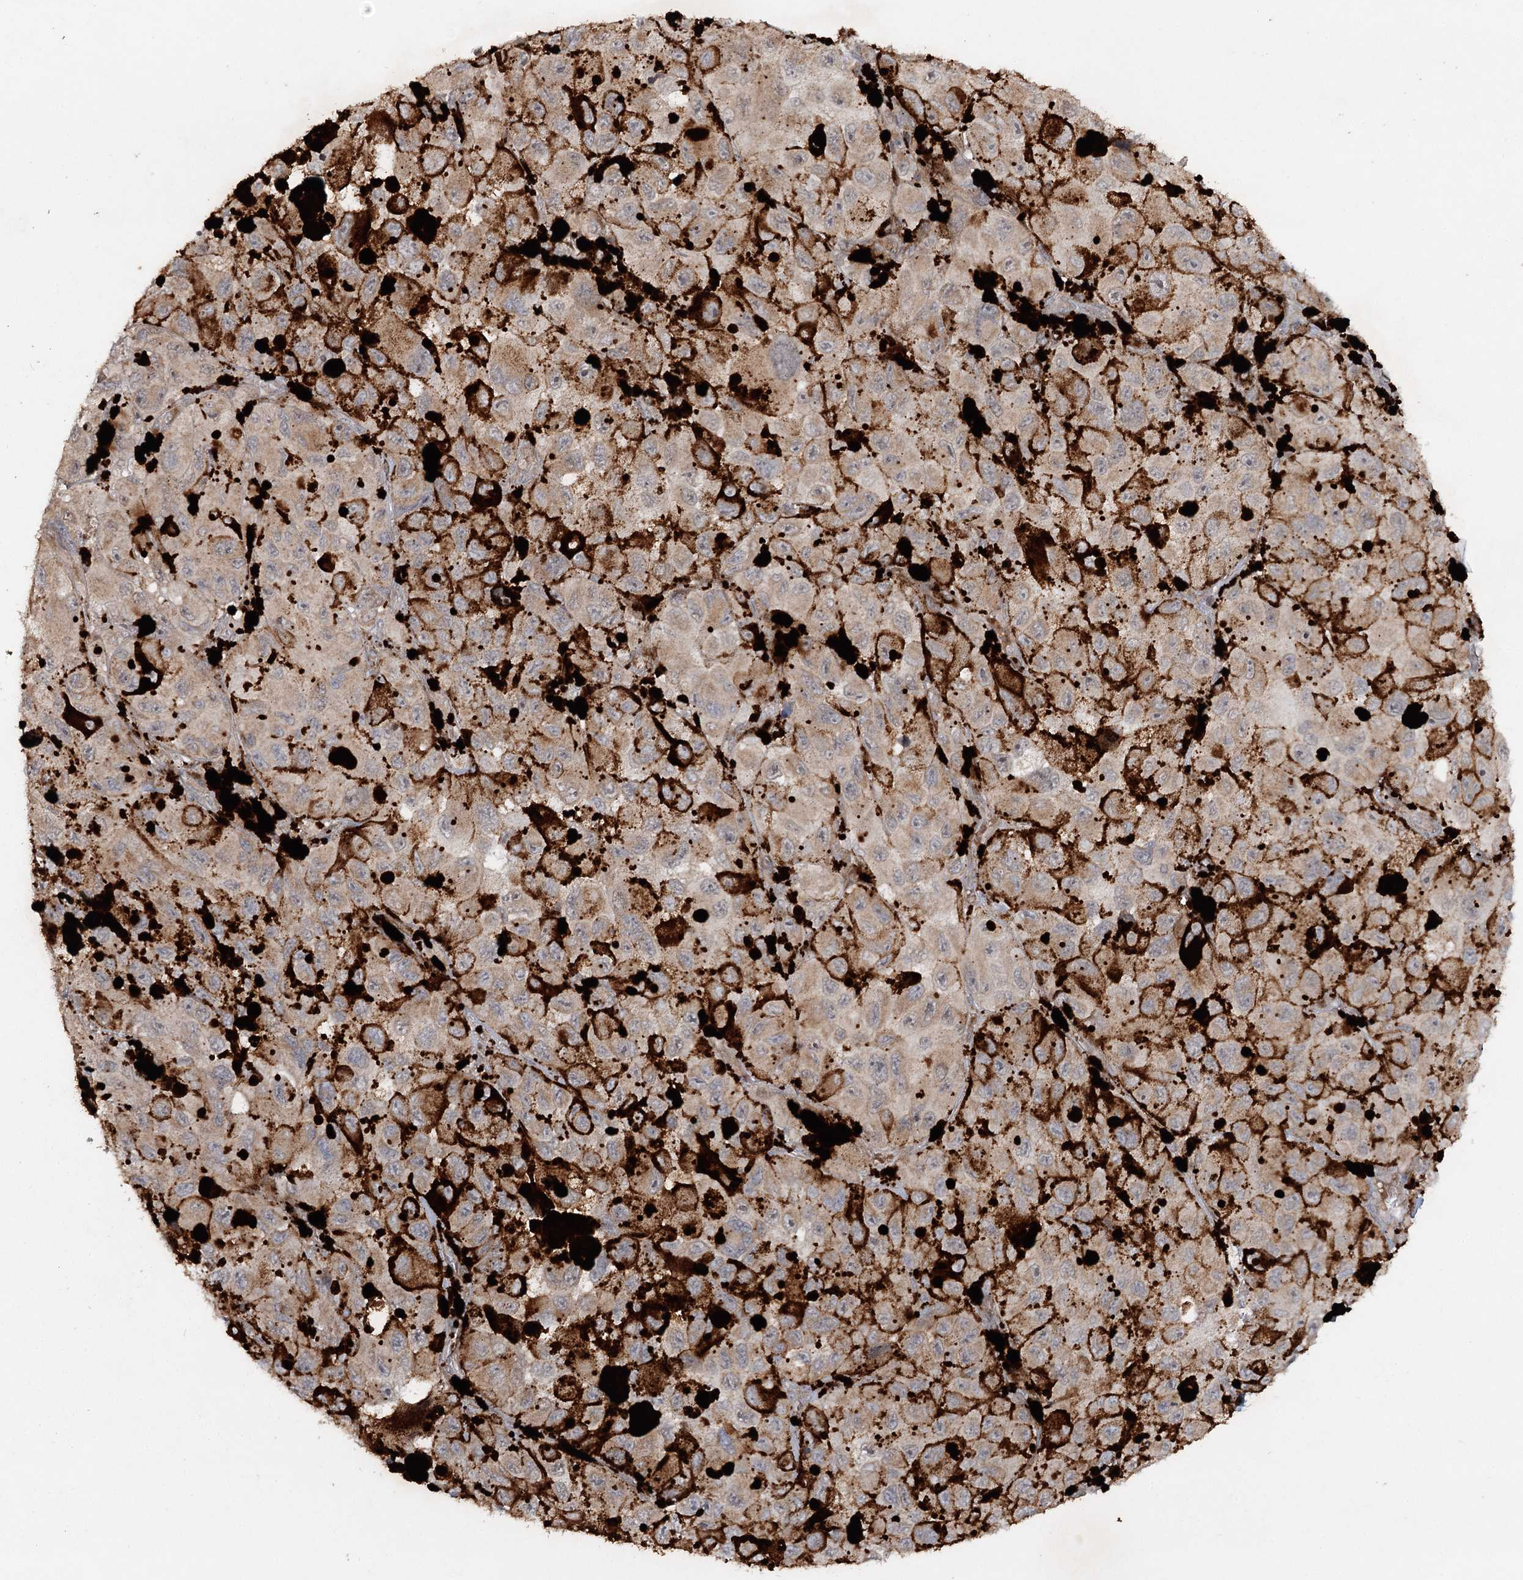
{"staining": {"intensity": "weak", "quantity": "25%-75%", "location": "cytoplasmic/membranous"}, "tissue": "melanoma", "cell_type": "Tumor cells", "image_type": "cancer", "snomed": [{"axis": "morphology", "description": "Malignant melanoma, NOS"}, {"axis": "topography", "description": "Skin"}], "caption": "Malignant melanoma tissue exhibits weak cytoplasmic/membranous expression in about 25%-75% of tumor cells, visualized by immunohistochemistry.", "gene": "KBTBD4", "patient": {"sex": "female", "age": 73}}